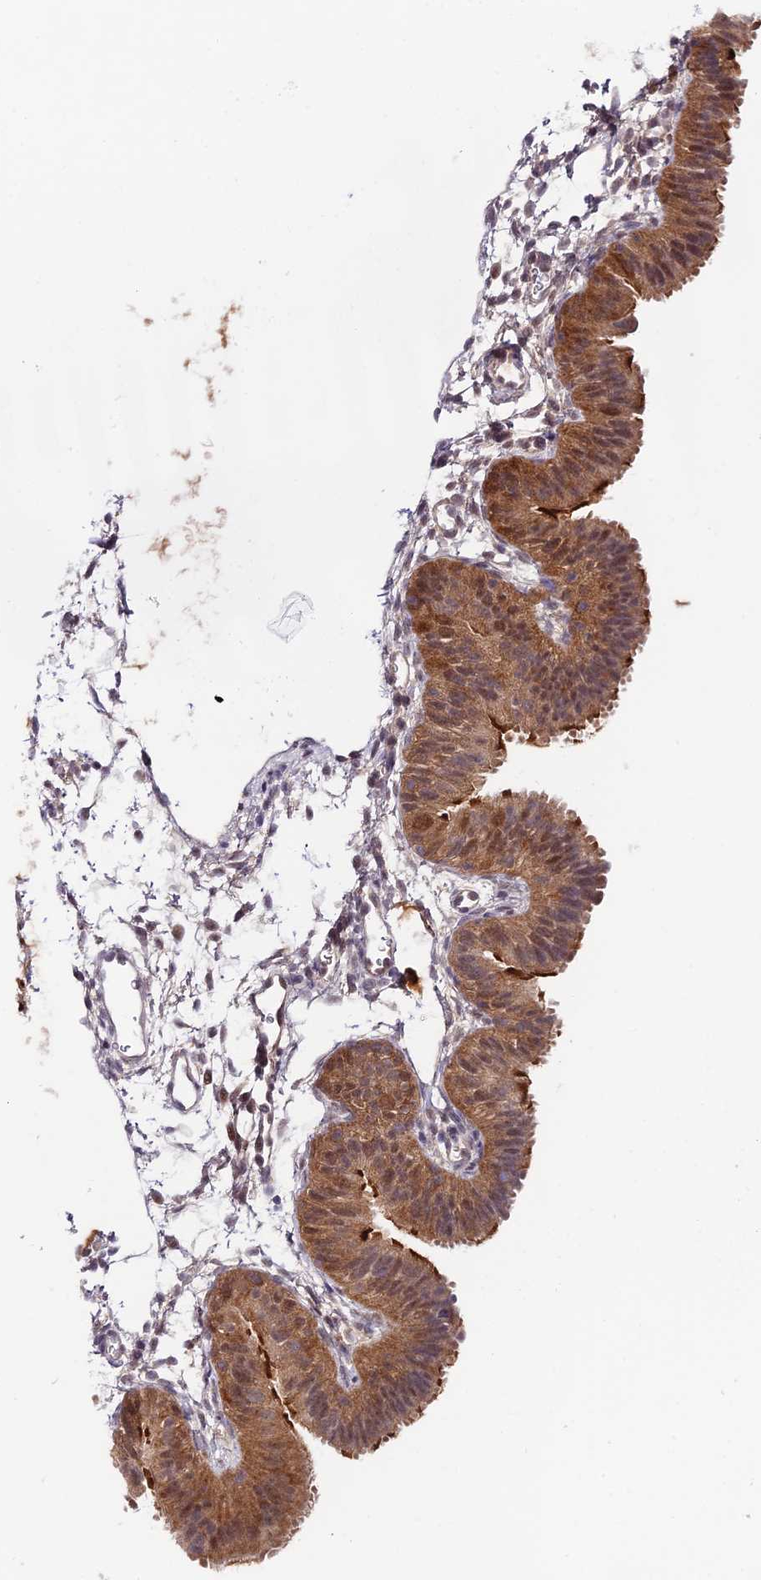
{"staining": {"intensity": "moderate", "quantity": ">75%", "location": "cytoplasmic/membranous"}, "tissue": "fallopian tube", "cell_type": "Glandular cells", "image_type": "normal", "snomed": [{"axis": "morphology", "description": "Normal tissue, NOS"}, {"axis": "topography", "description": "Fallopian tube"}], "caption": "Protein analysis of benign fallopian tube reveals moderate cytoplasmic/membranous positivity in about >75% of glandular cells. (Stains: DAB (3,3'-diaminobenzidine) in brown, nuclei in blue, Microscopy: brightfield microscopy at high magnification).", "gene": "TRIM40", "patient": {"sex": "female", "age": 35}}